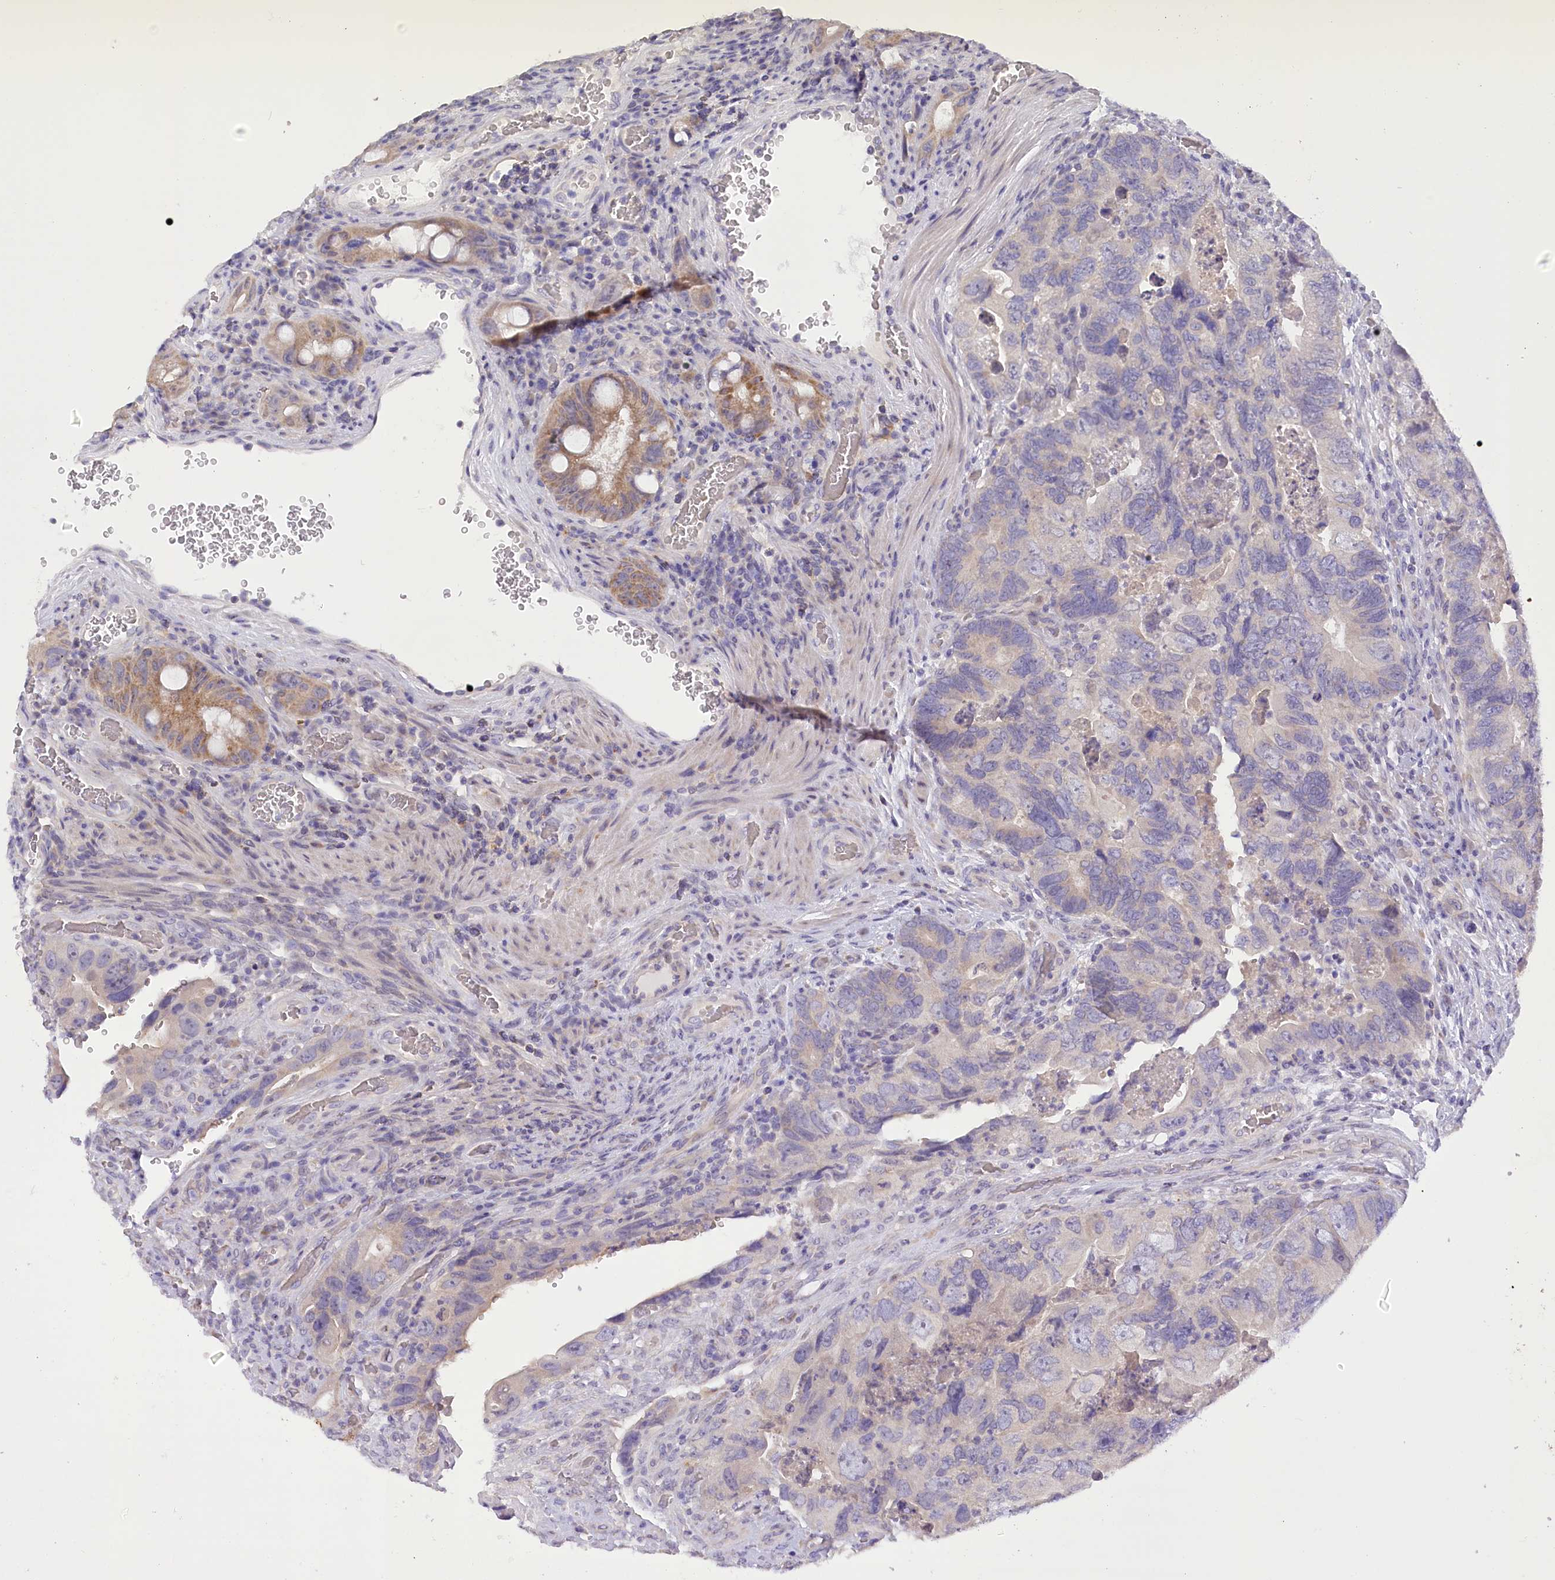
{"staining": {"intensity": "moderate", "quantity": "<25%", "location": "cytoplasmic/membranous"}, "tissue": "colorectal cancer", "cell_type": "Tumor cells", "image_type": "cancer", "snomed": [{"axis": "morphology", "description": "Adenocarcinoma, NOS"}, {"axis": "topography", "description": "Rectum"}], "caption": "DAB immunohistochemical staining of colorectal cancer reveals moderate cytoplasmic/membranous protein positivity in approximately <25% of tumor cells.", "gene": "DCUN1D1", "patient": {"sex": "male", "age": 63}}